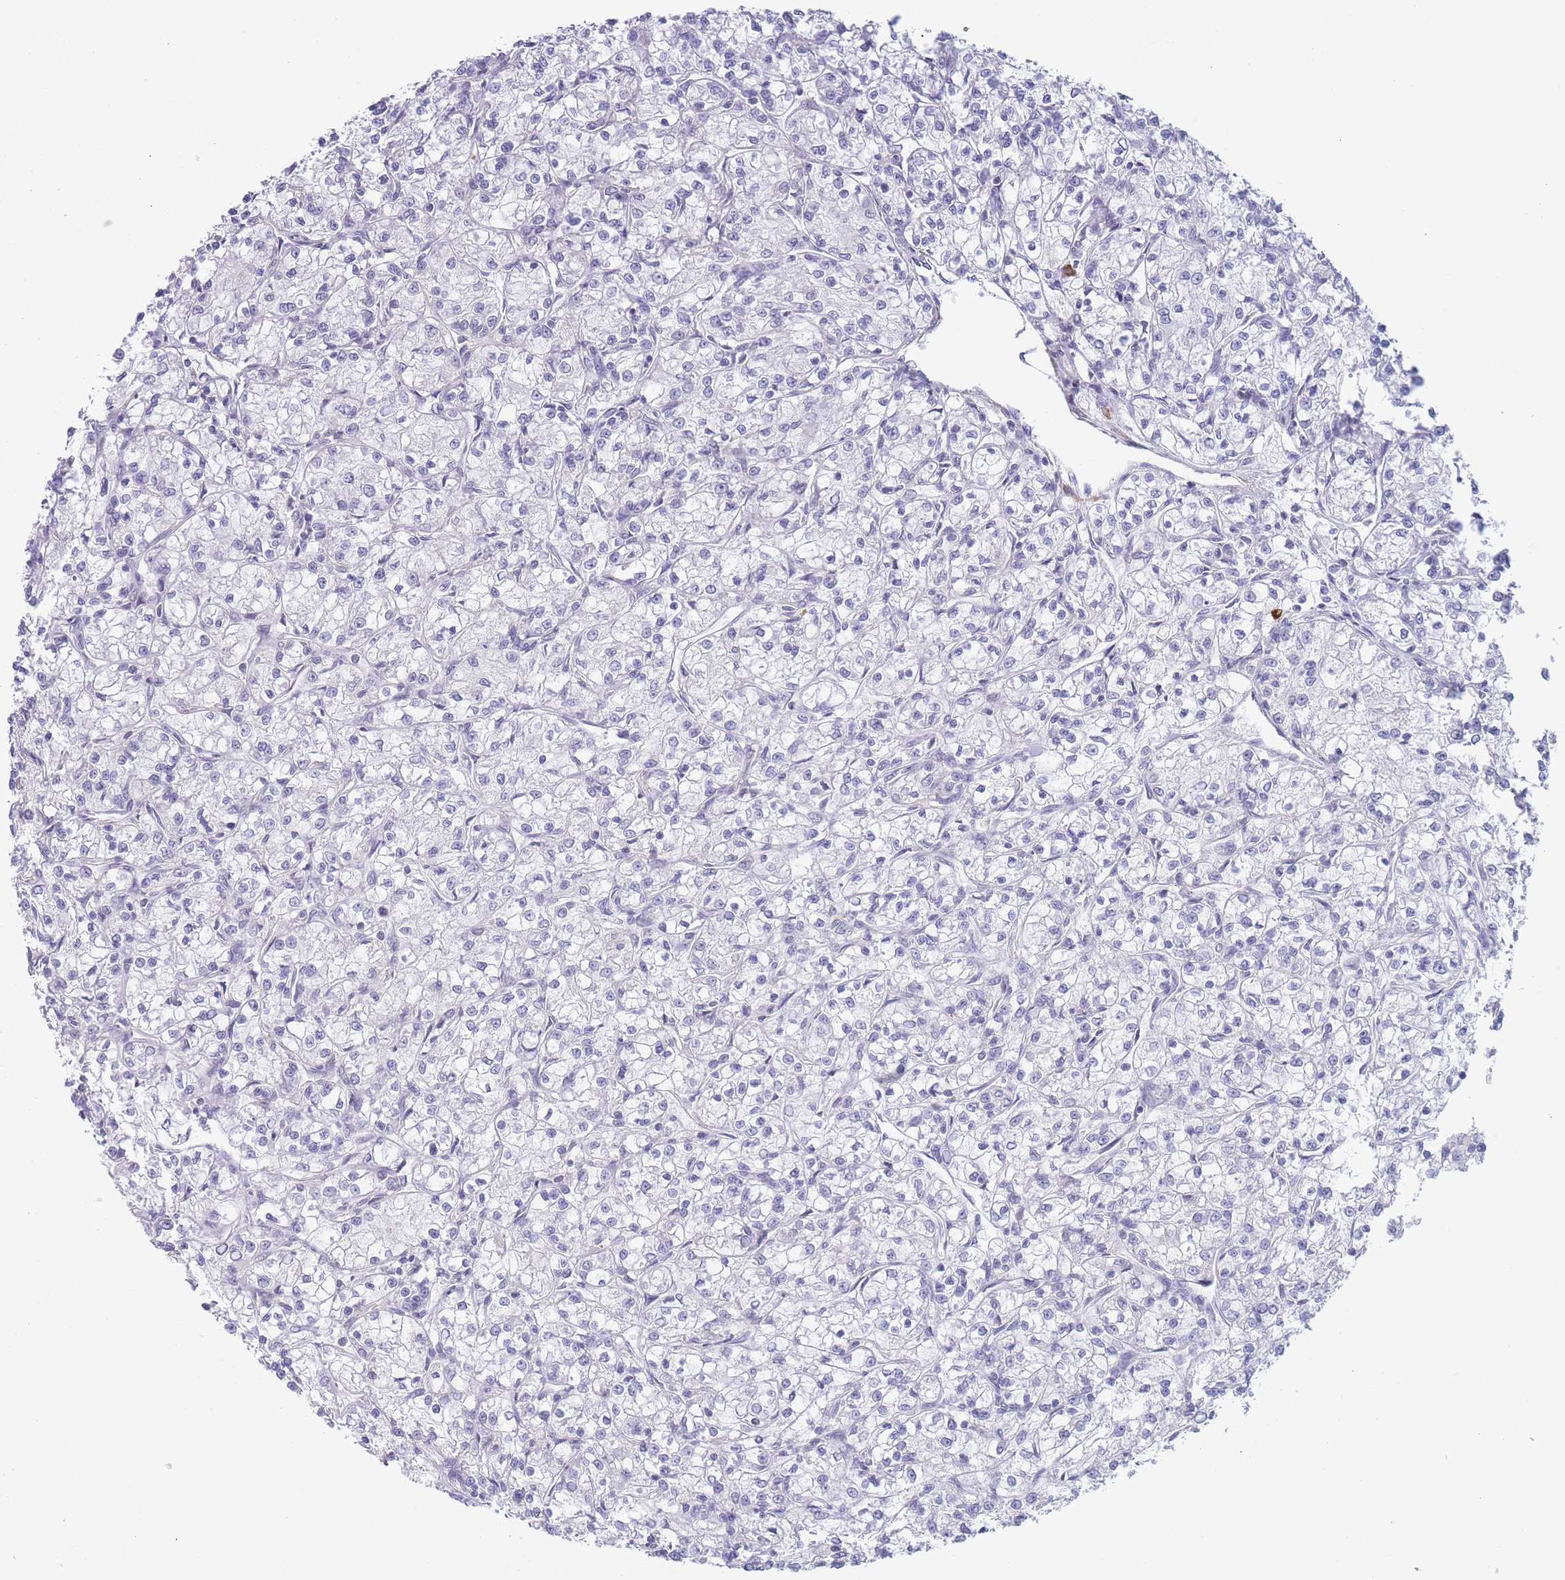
{"staining": {"intensity": "negative", "quantity": "none", "location": "none"}, "tissue": "renal cancer", "cell_type": "Tumor cells", "image_type": "cancer", "snomed": [{"axis": "morphology", "description": "Adenocarcinoma, NOS"}, {"axis": "topography", "description": "Kidney"}], "caption": "There is no significant positivity in tumor cells of renal adenocarcinoma. (DAB (3,3'-diaminobenzidine) immunohistochemistry with hematoxylin counter stain).", "gene": "ASAP3", "patient": {"sex": "female", "age": 59}}